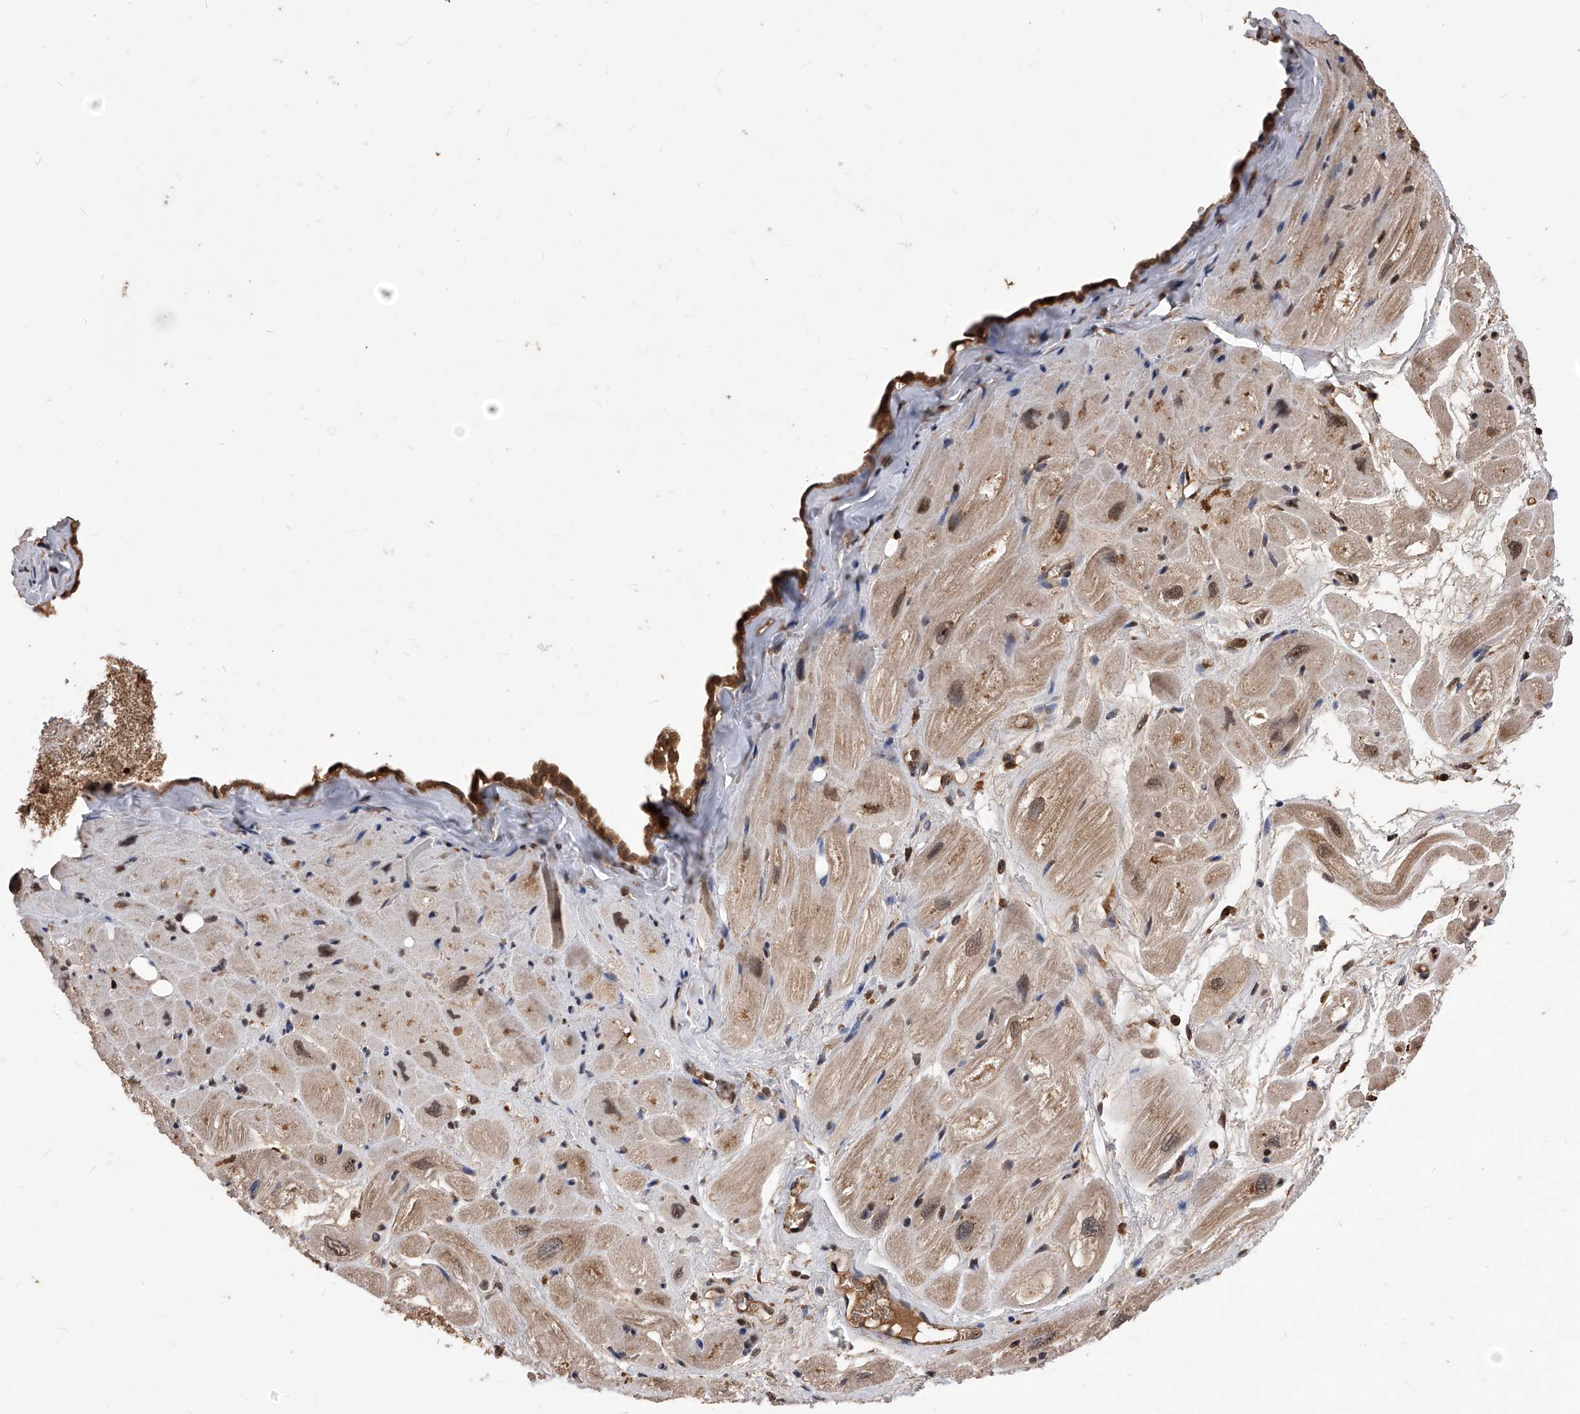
{"staining": {"intensity": "weak", "quantity": ">75%", "location": "cytoplasmic/membranous"}, "tissue": "heart muscle", "cell_type": "Cardiomyocytes", "image_type": "normal", "snomed": [{"axis": "morphology", "description": "Normal tissue, NOS"}, {"axis": "topography", "description": "Heart"}], "caption": "Immunohistochemistry (IHC) image of unremarkable human heart muscle stained for a protein (brown), which exhibits low levels of weak cytoplasmic/membranous positivity in approximately >75% of cardiomyocytes.", "gene": "ID1", "patient": {"sex": "male", "age": 50}}